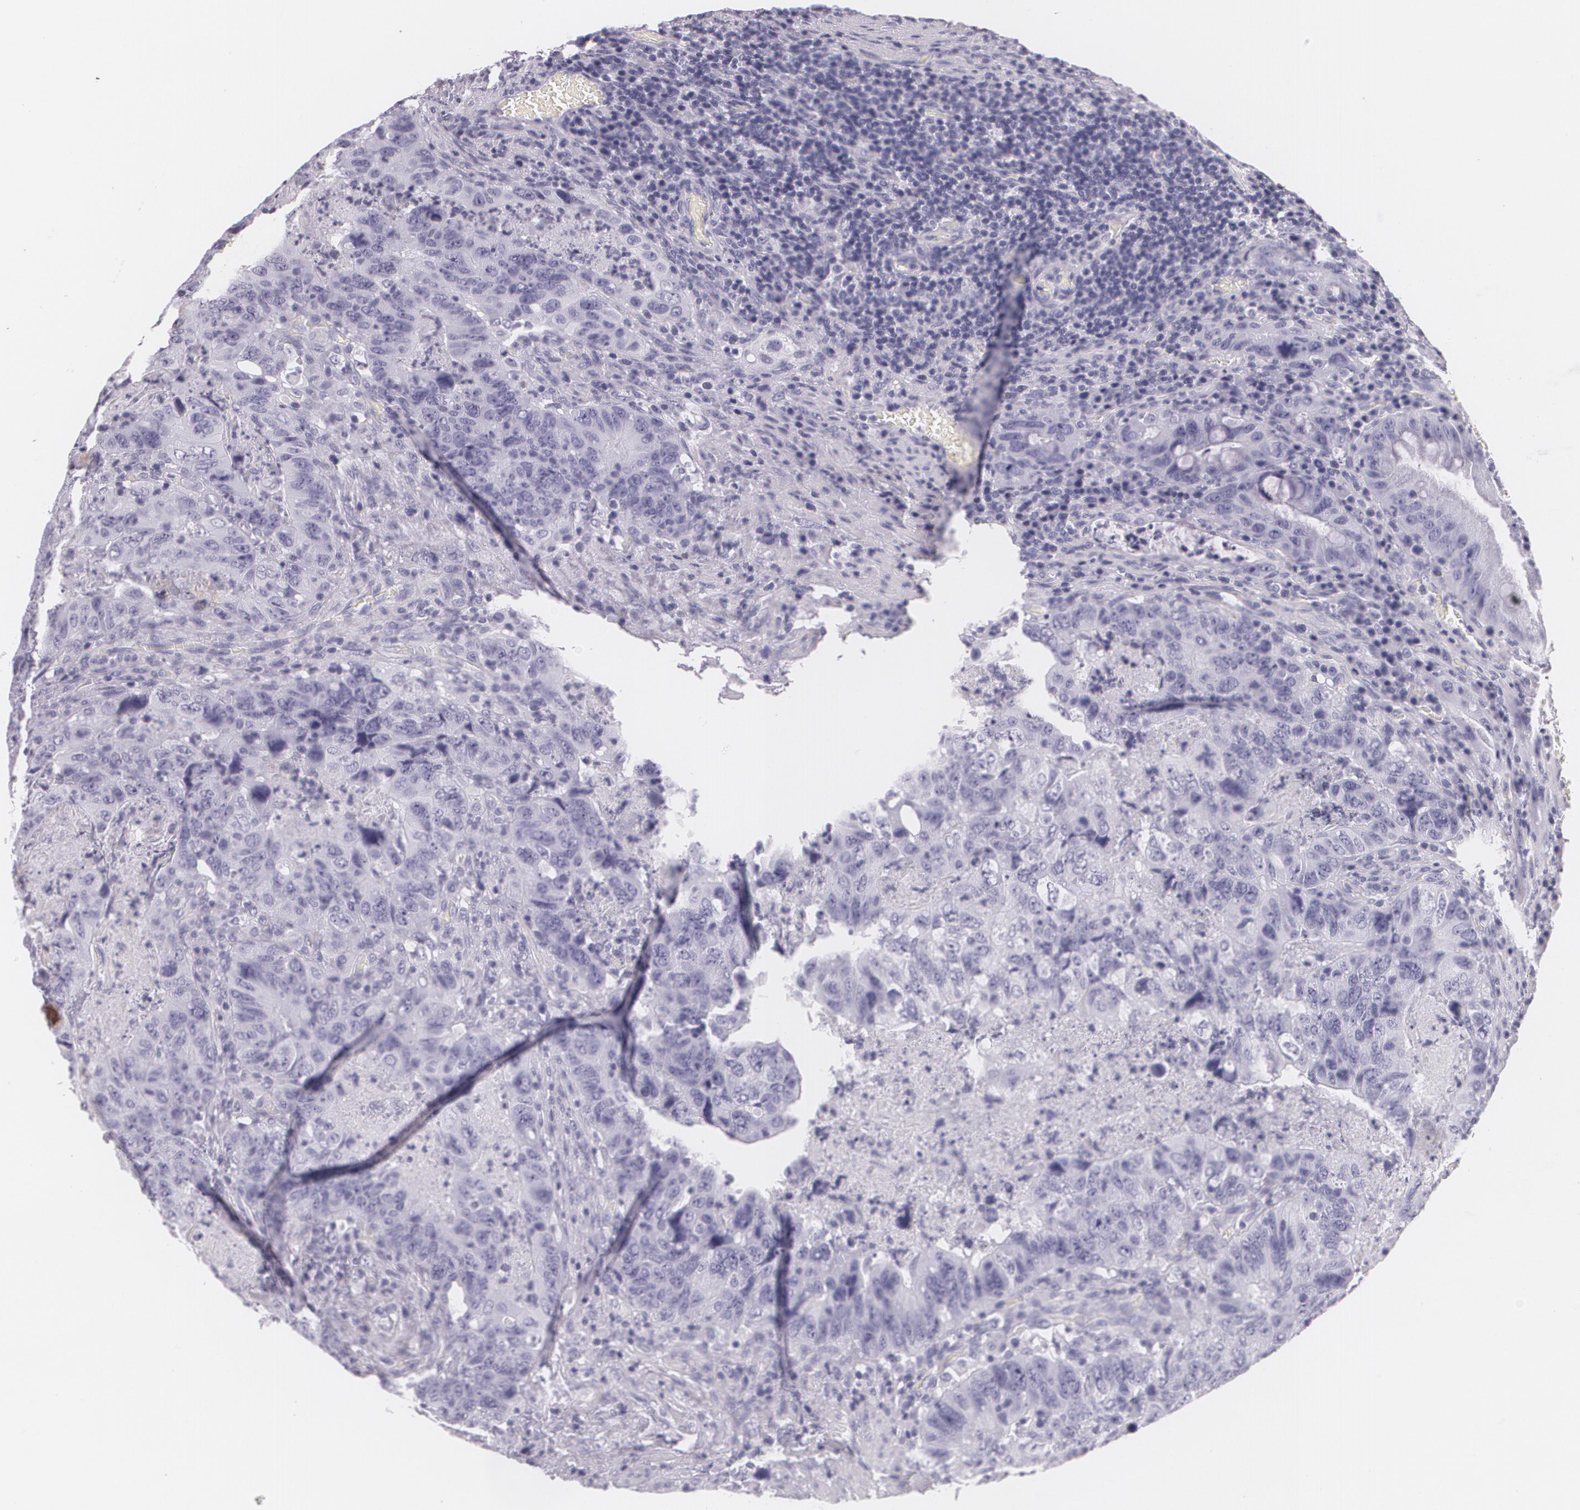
{"staining": {"intensity": "negative", "quantity": "none", "location": "none"}, "tissue": "colorectal cancer", "cell_type": "Tumor cells", "image_type": "cancer", "snomed": [{"axis": "morphology", "description": "Adenocarcinoma, NOS"}, {"axis": "topography", "description": "Rectum"}], "caption": "DAB (3,3'-diaminobenzidine) immunohistochemical staining of human colorectal cancer (adenocarcinoma) displays no significant positivity in tumor cells.", "gene": "DLG4", "patient": {"sex": "female", "age": 82}}